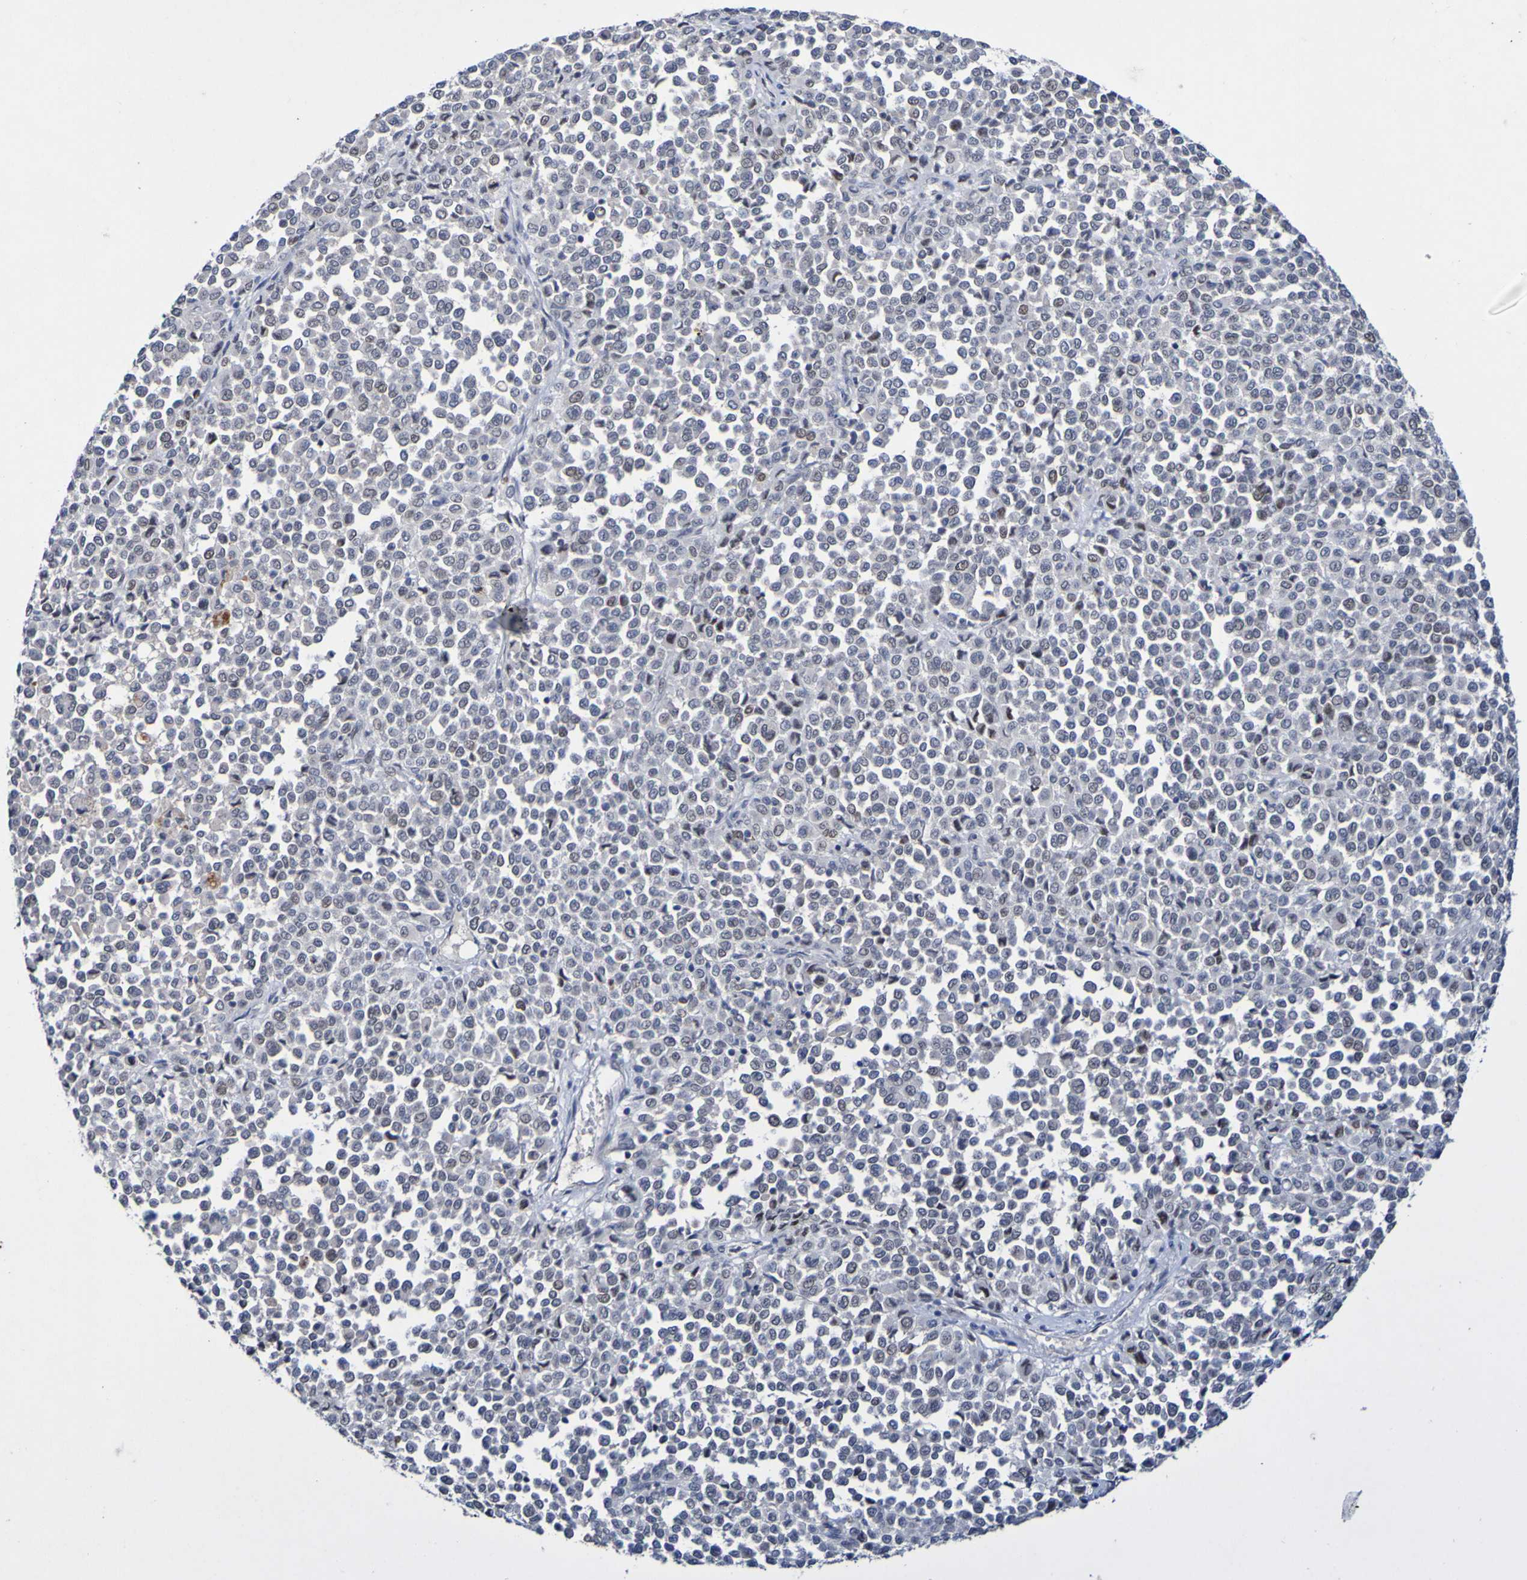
{"staining": {"intensity": "weak", "quantity": "<25%", "location": "nuclear"}, "tissue": "melanoma", "cell_type": "Tumor cells", "image_type": "cancer", "snomed": [{"axis": "morphology", "description": "Malignant melanoma, Metastatic site"}, {"axis": "topography", "description": "Pancreas"}], "caption": "DAB immunohistochemical staining of melanoma demonstrates no significant positivity in tumor cells. (Brightfield microscopy of DAB immunohistochemistry (IHC) at high magnification).", "gene": "PCGF1", "patient": {"sex": "female", "age": 30}}